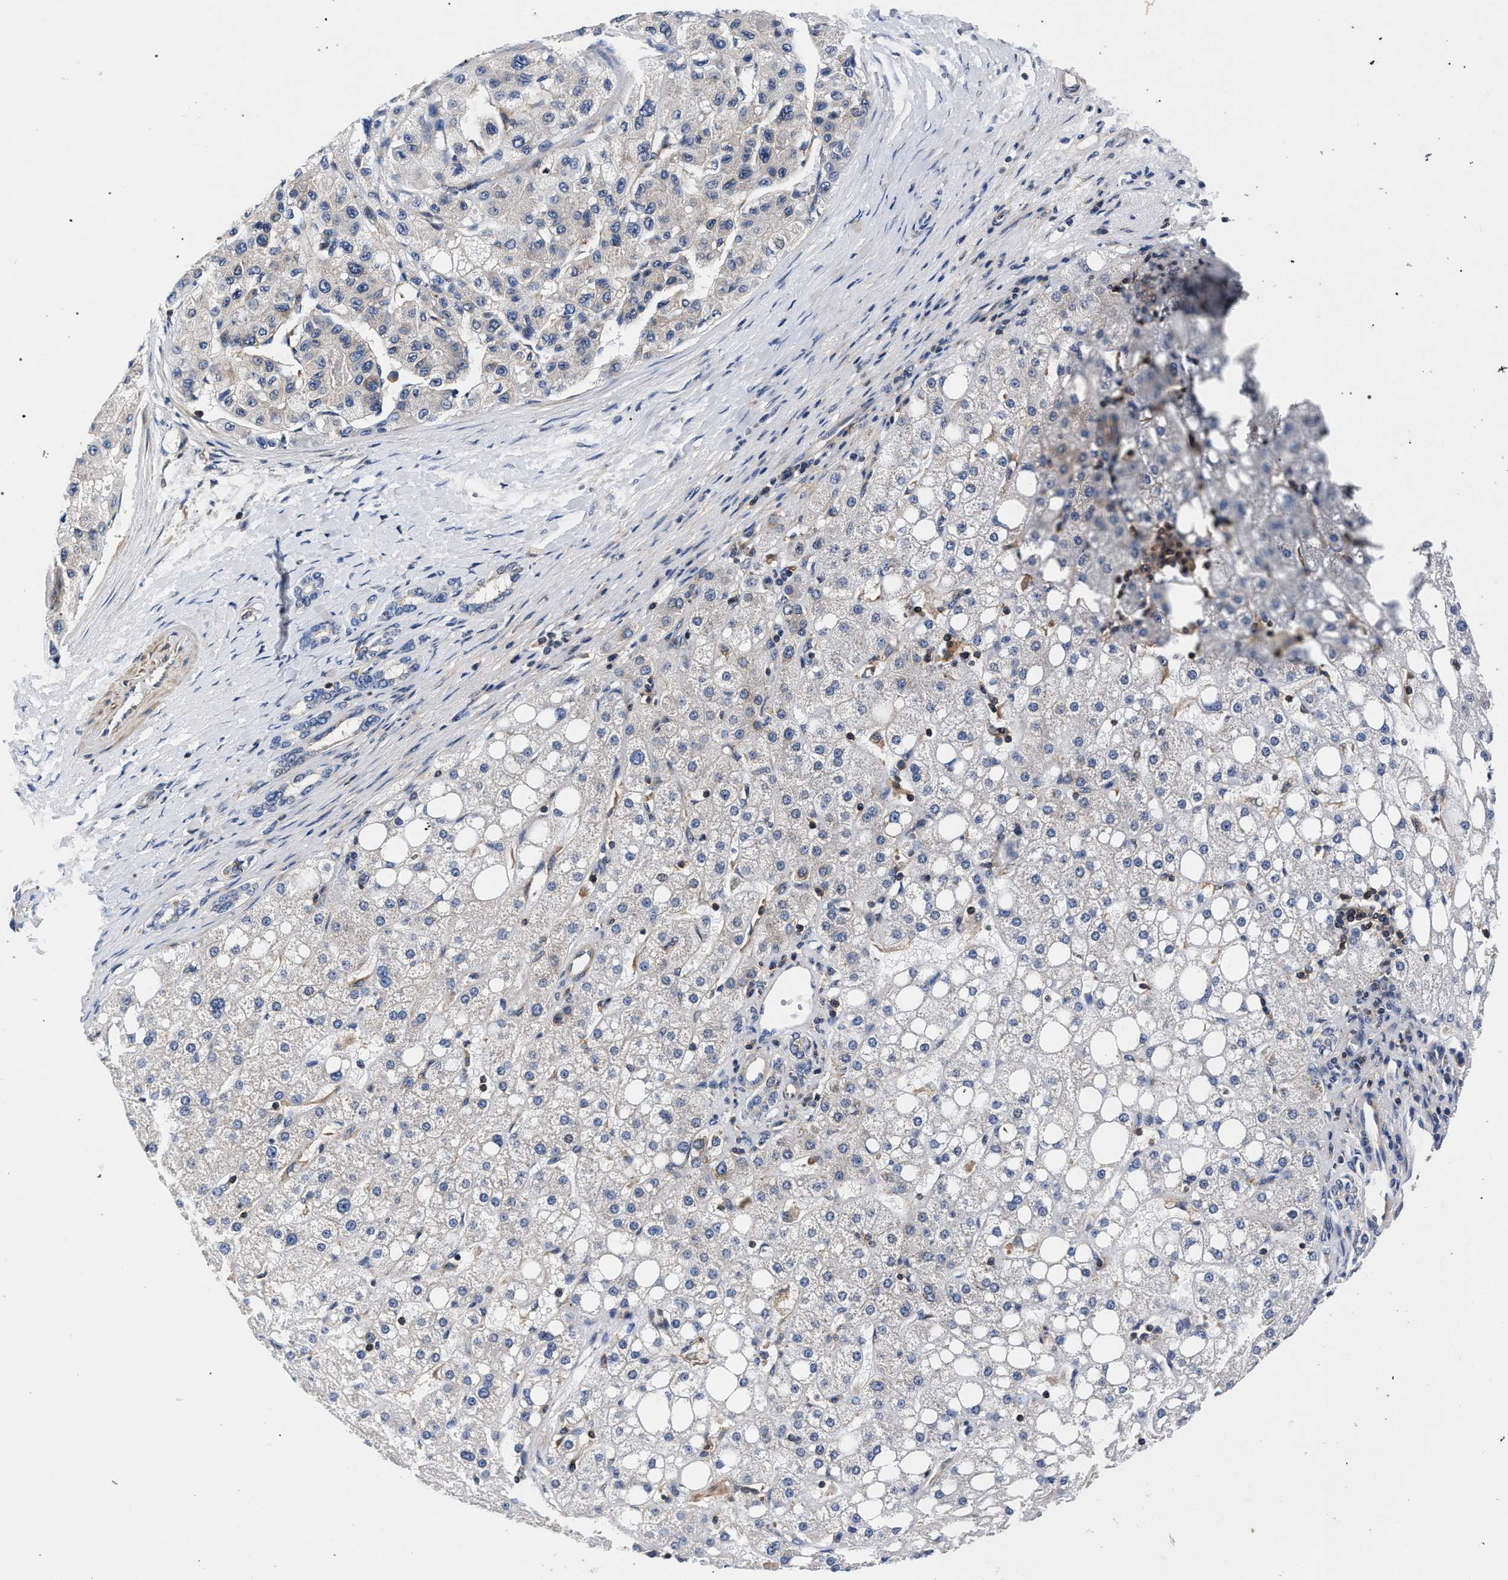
{"staining": {"intensity": "negative", "quantity": "none", "location": "none"}, "tissue": "liver cancer", "cell_type": "Tumor cells", "image_type": "cancer", "snomed": [{"axis": "morphology", "description": "Carcinoma, Hepatocellular, NOS"}, {"axis": "topography", "description": "Liver"}], "caption": "Immunohistochemistry histopathology image of hepatocellular carcinoma (liver) stained for a protein (brown), which exhibits no staining in tumor cells.", "gene": "LASP1", "patient": {"sex": "male", "age": 80}}